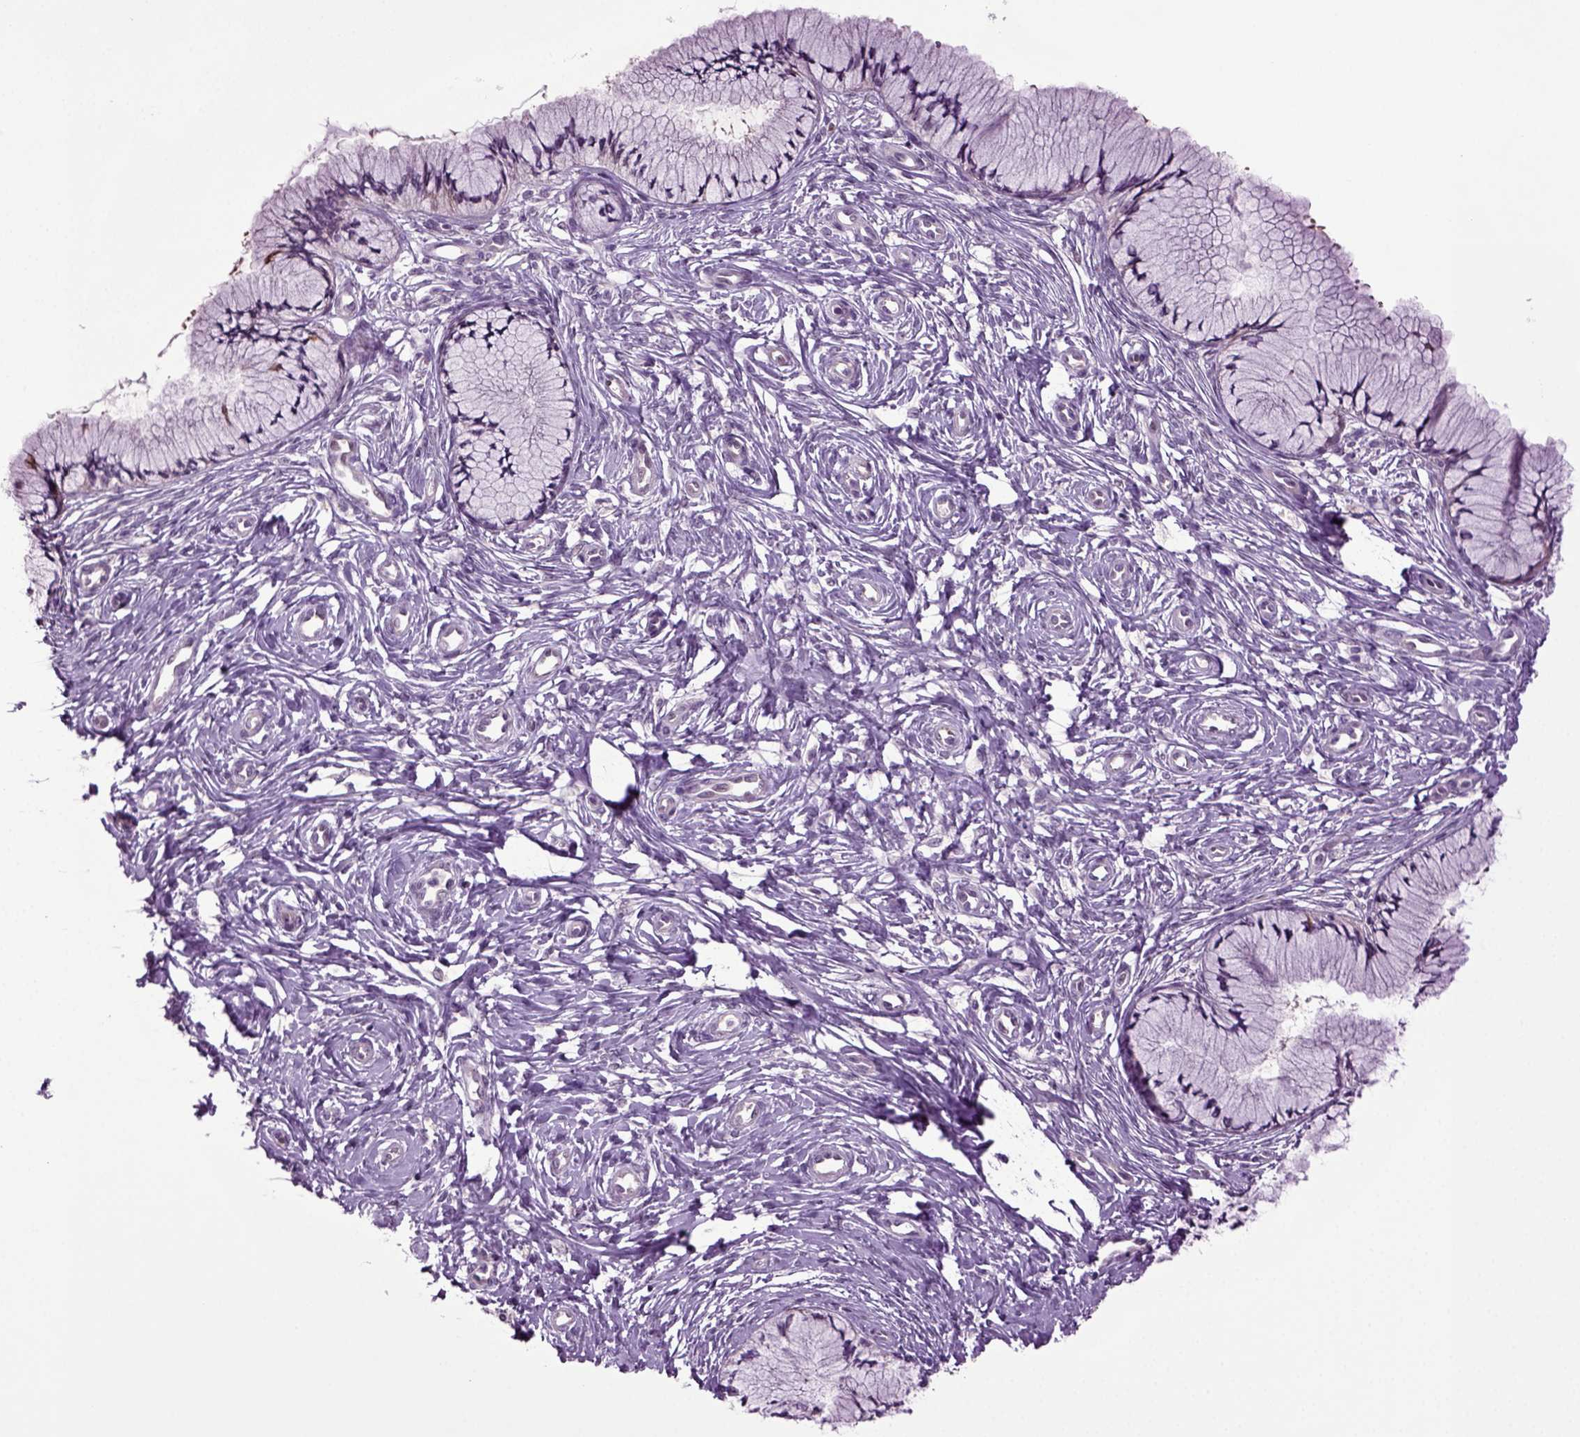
{"staining": {"intensity": "negative", "quantity": "none", "location": "none"}, "tissue": "cervix", "cell_type": "Glandular cells", "image_type": "normal", "snomed": [{"axis": "morphology", "description": "Normal tissue, NOS"}, {"axis": "topography", "description": "Cervix"}], "caption": "Cervix was stained to show a protein in brown. There is no significant positivity in glandular cells. (Stains: DAB immunohistochemistry (IHC) with hematoxylin counter stain, Microscopy: brightfield microscopy at high magnification).", "gene": "PLCH2", "patient": {"sex": "female", "age": 37}}